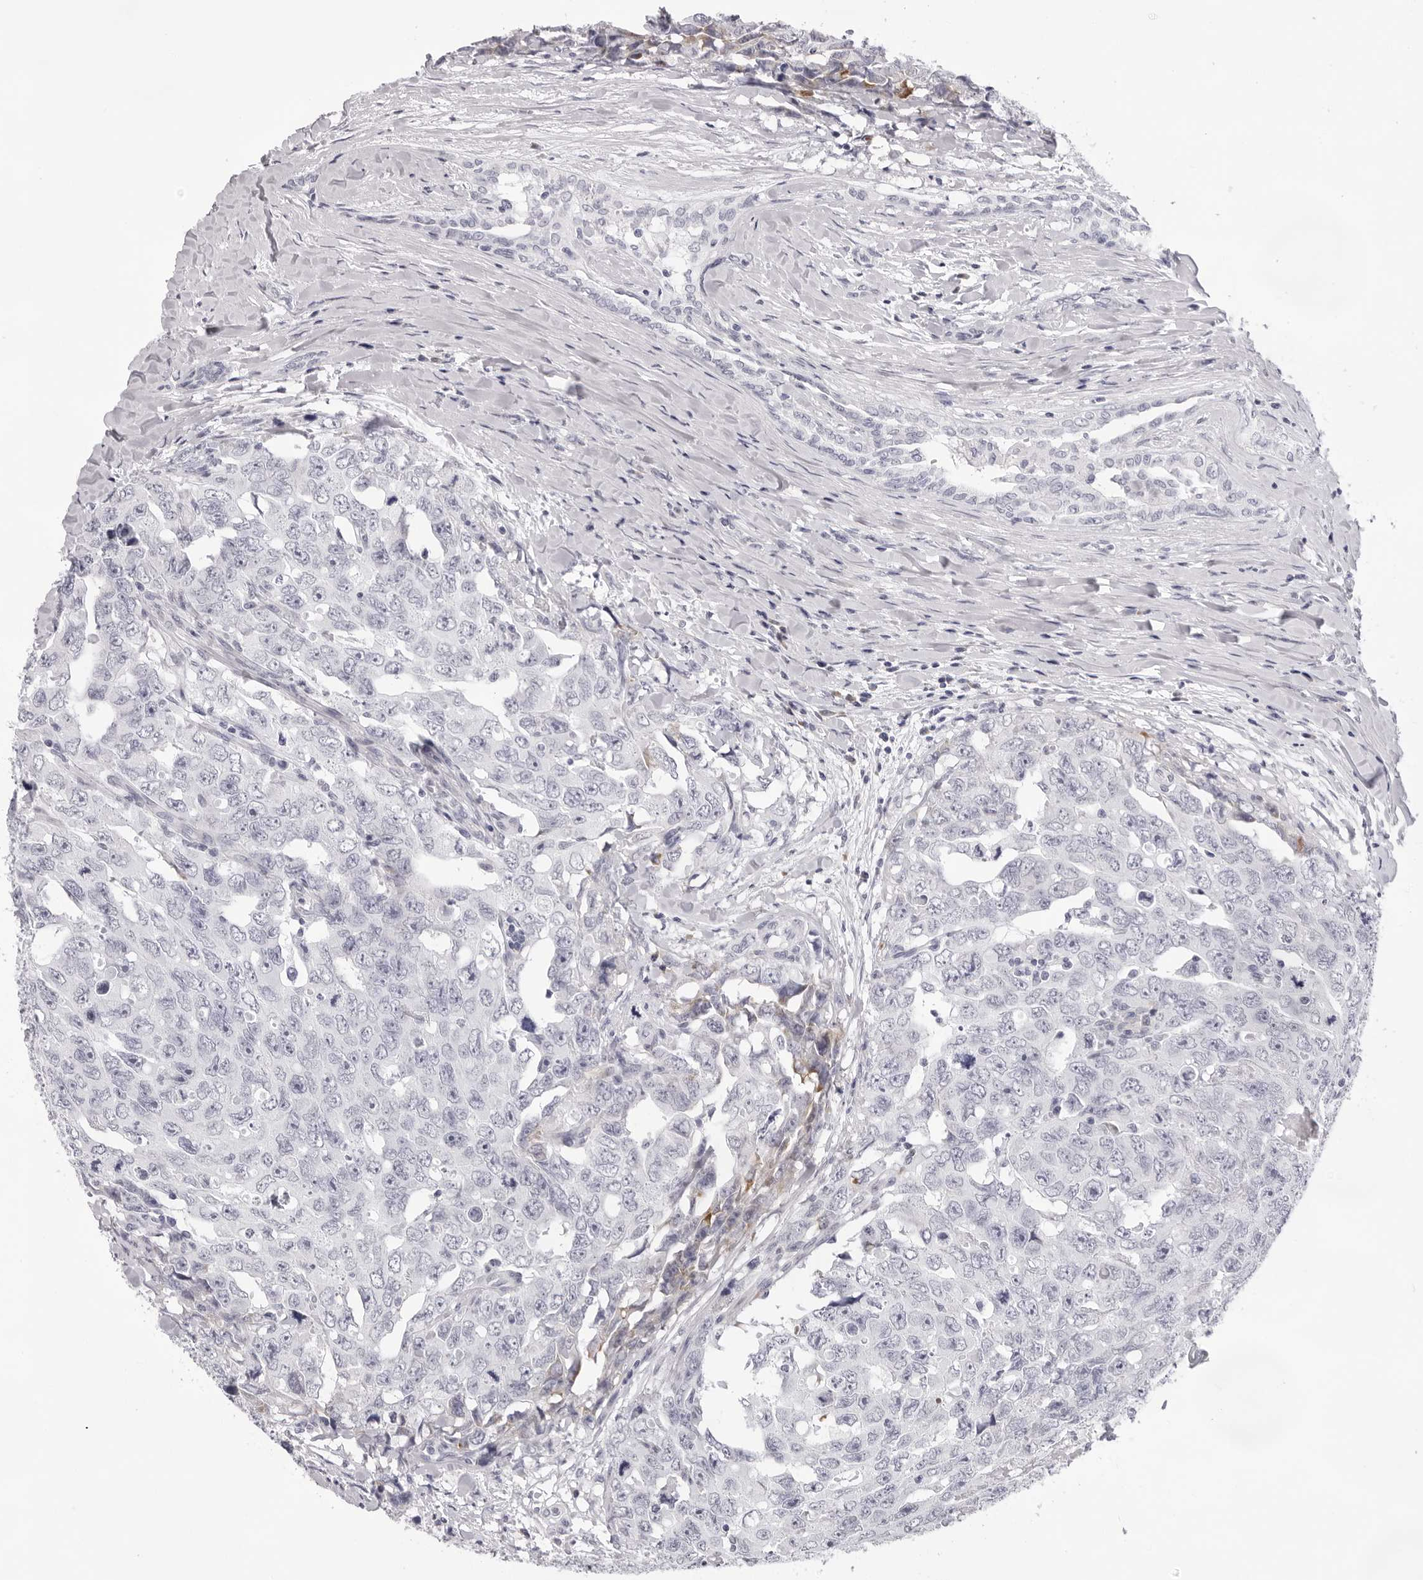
{"staining": {"intensity": "negative", "quantity": "none", "location": "none"}, "tissue": "testis cancer", "cell_type": "Tumor cells", "image_type": "cancer", "snomed": [{"axis": "morphology", "description": "Carcinoma, Embryonal, NOS"}, {"axis": "topography", "description": "Testis"}], "caption": "DAB immunohistochemical staining of human testis cancer shows no significant expression in tumor cells. The staining is performed using DAB (3,3'-diaminobenzidine) brown chromogen with nuclei counter-stained in using hematoxylin.", "gene": "SMIM2", "patient": {"sex": "male", "age": 28}}